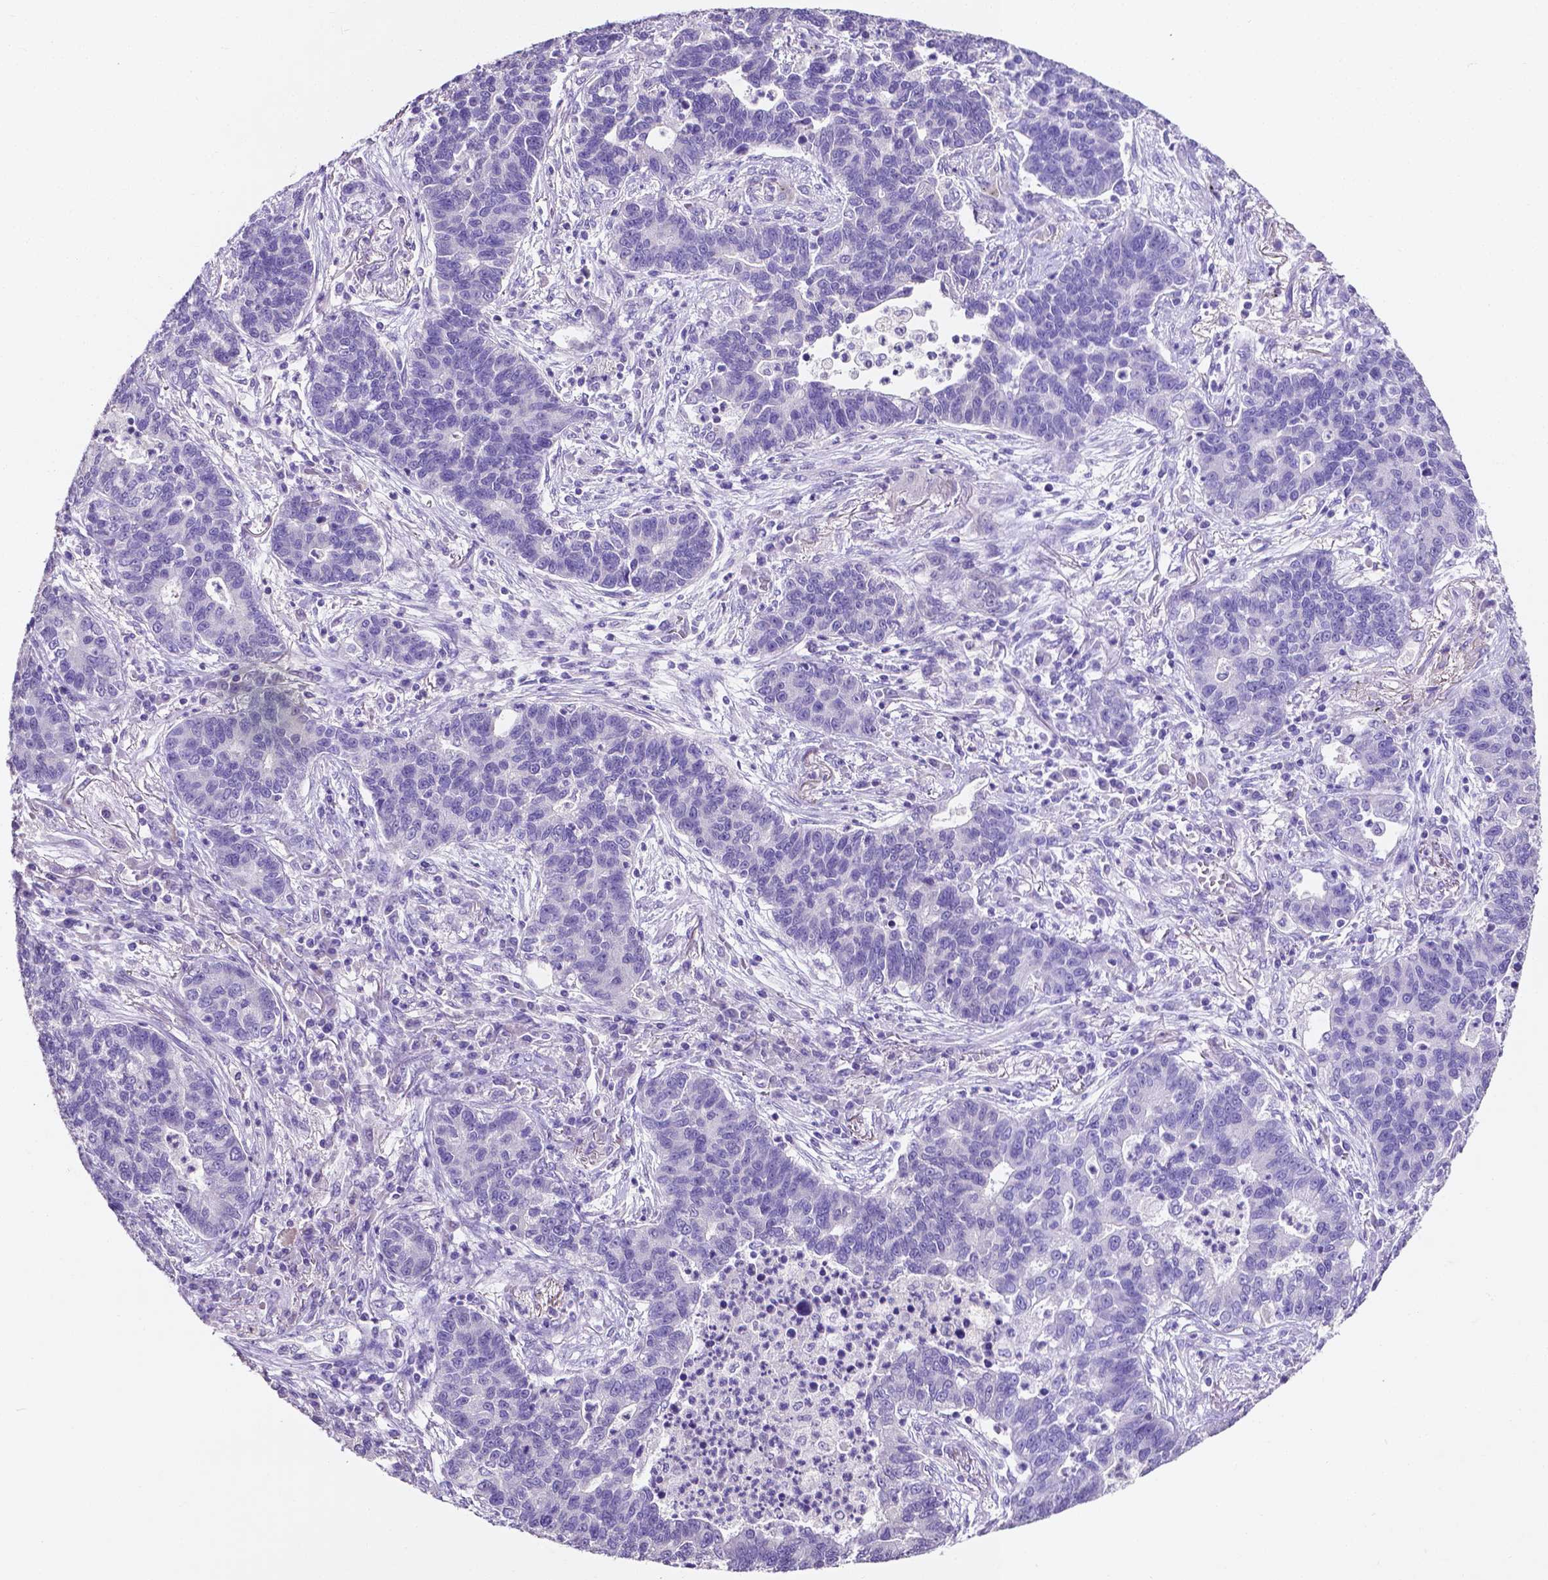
{"staining": {"intensity": "negative", "quantity": "none", "location": "none"}, "tissue": "lung cancer", "cell_type": "Tumor cells", "image_type": "cancer", "snomed": [{"axis": "morphology", "description": "Adenocarcinoma, NOS"}, {"axis": "topography", "description": "Lung"}], "caption": "This is an immunohistochemistry photomicrograph of lung cancer. There is no staining in tumor cells.", "gene": "SLC22A2", "patient": {"sex": "female", "age": 57}}